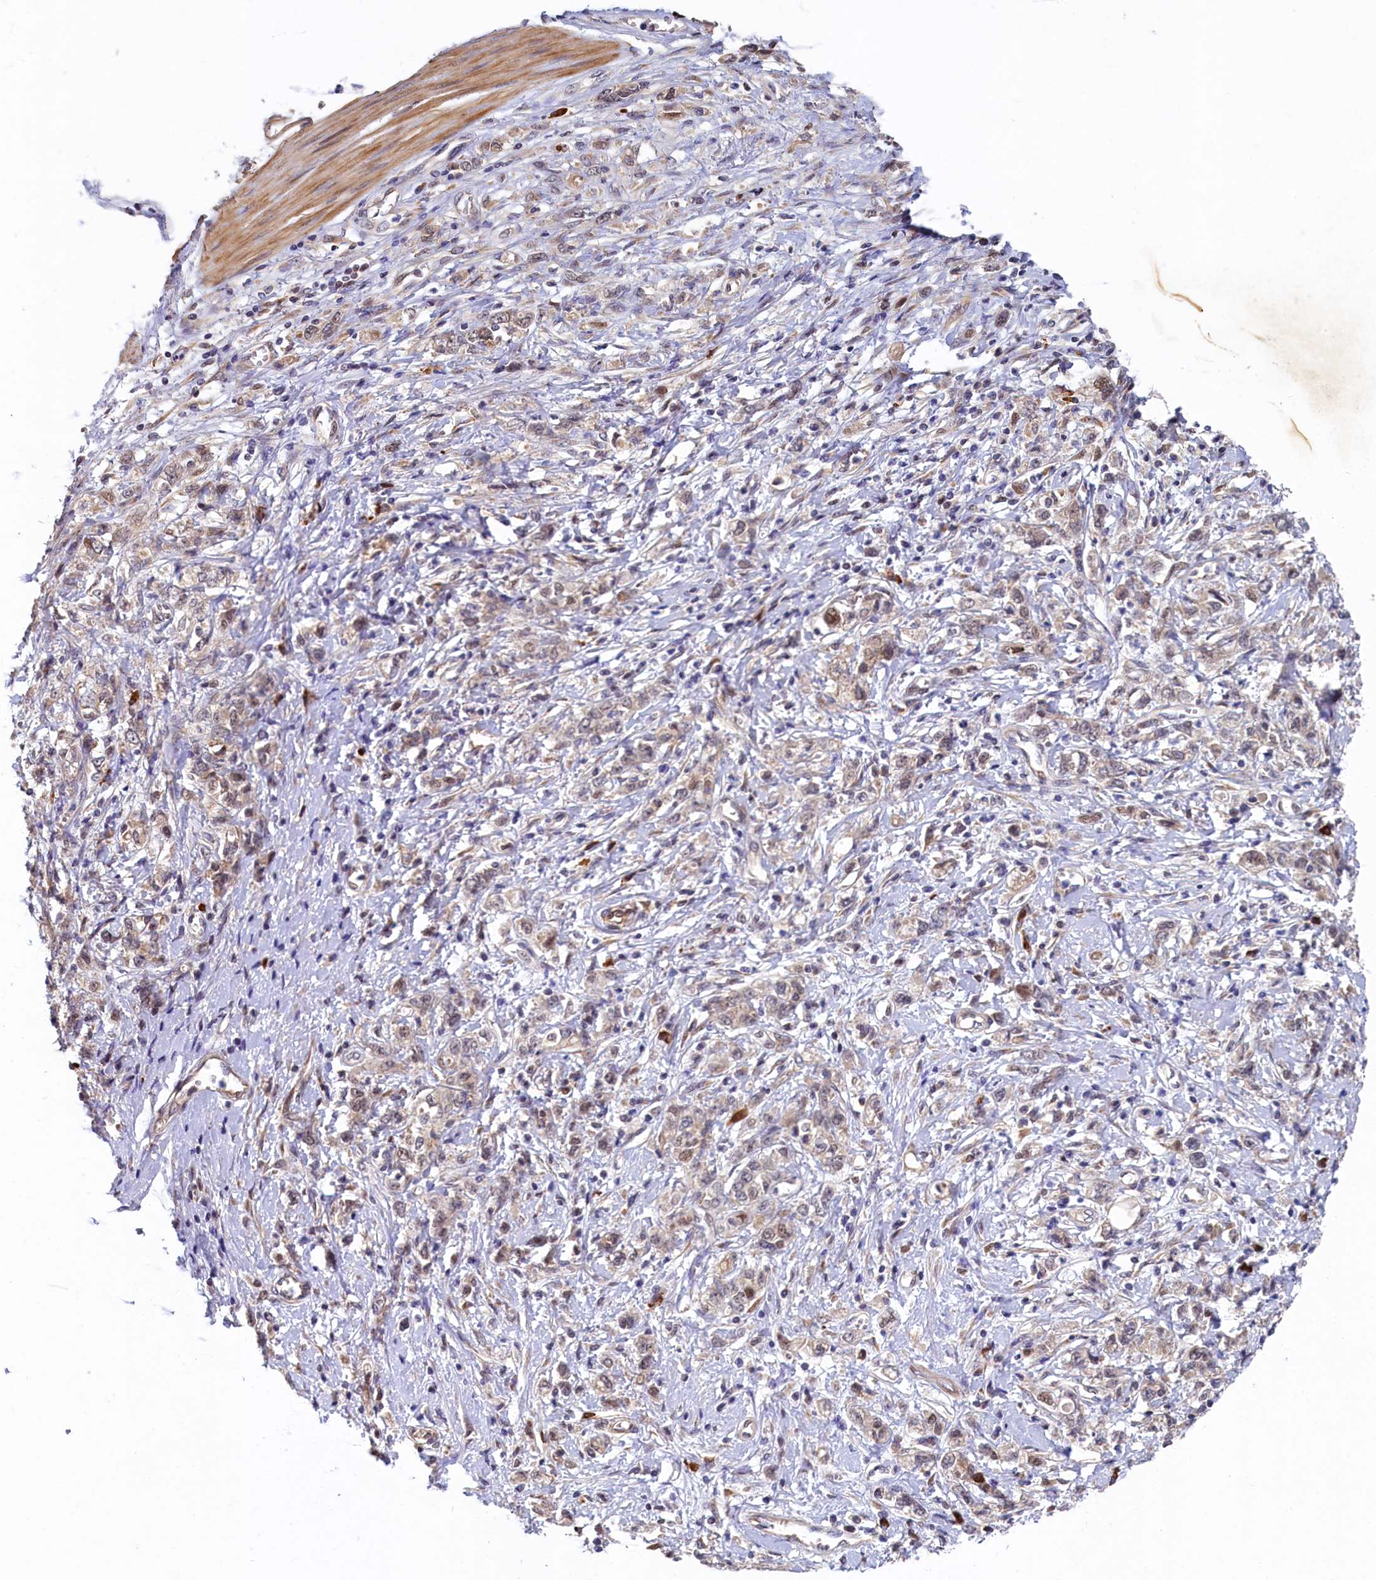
{"staining": {"intensity": "weak", "quantity": "<25%", "location": "cytoplasmic/membranous,nuclear"}, "tissue": "stomach cancer", "cell_type": "Tumor cells", "image_type": "cancer", "snomed": [{"axis": "morphology", "description": "Adenocarcinoma, NOS"}, {"axis": "topography", "description": "Stomach"}], "caption": "This histopathology image is of adenocarcinoma (stomach) stained with IHC to label a protein in brown with the nuclei are counter-stained blue. There is no positivity in tumor cells.", "gene": "SLC16A14", "patient": {"sex": "female", "age": 76}}